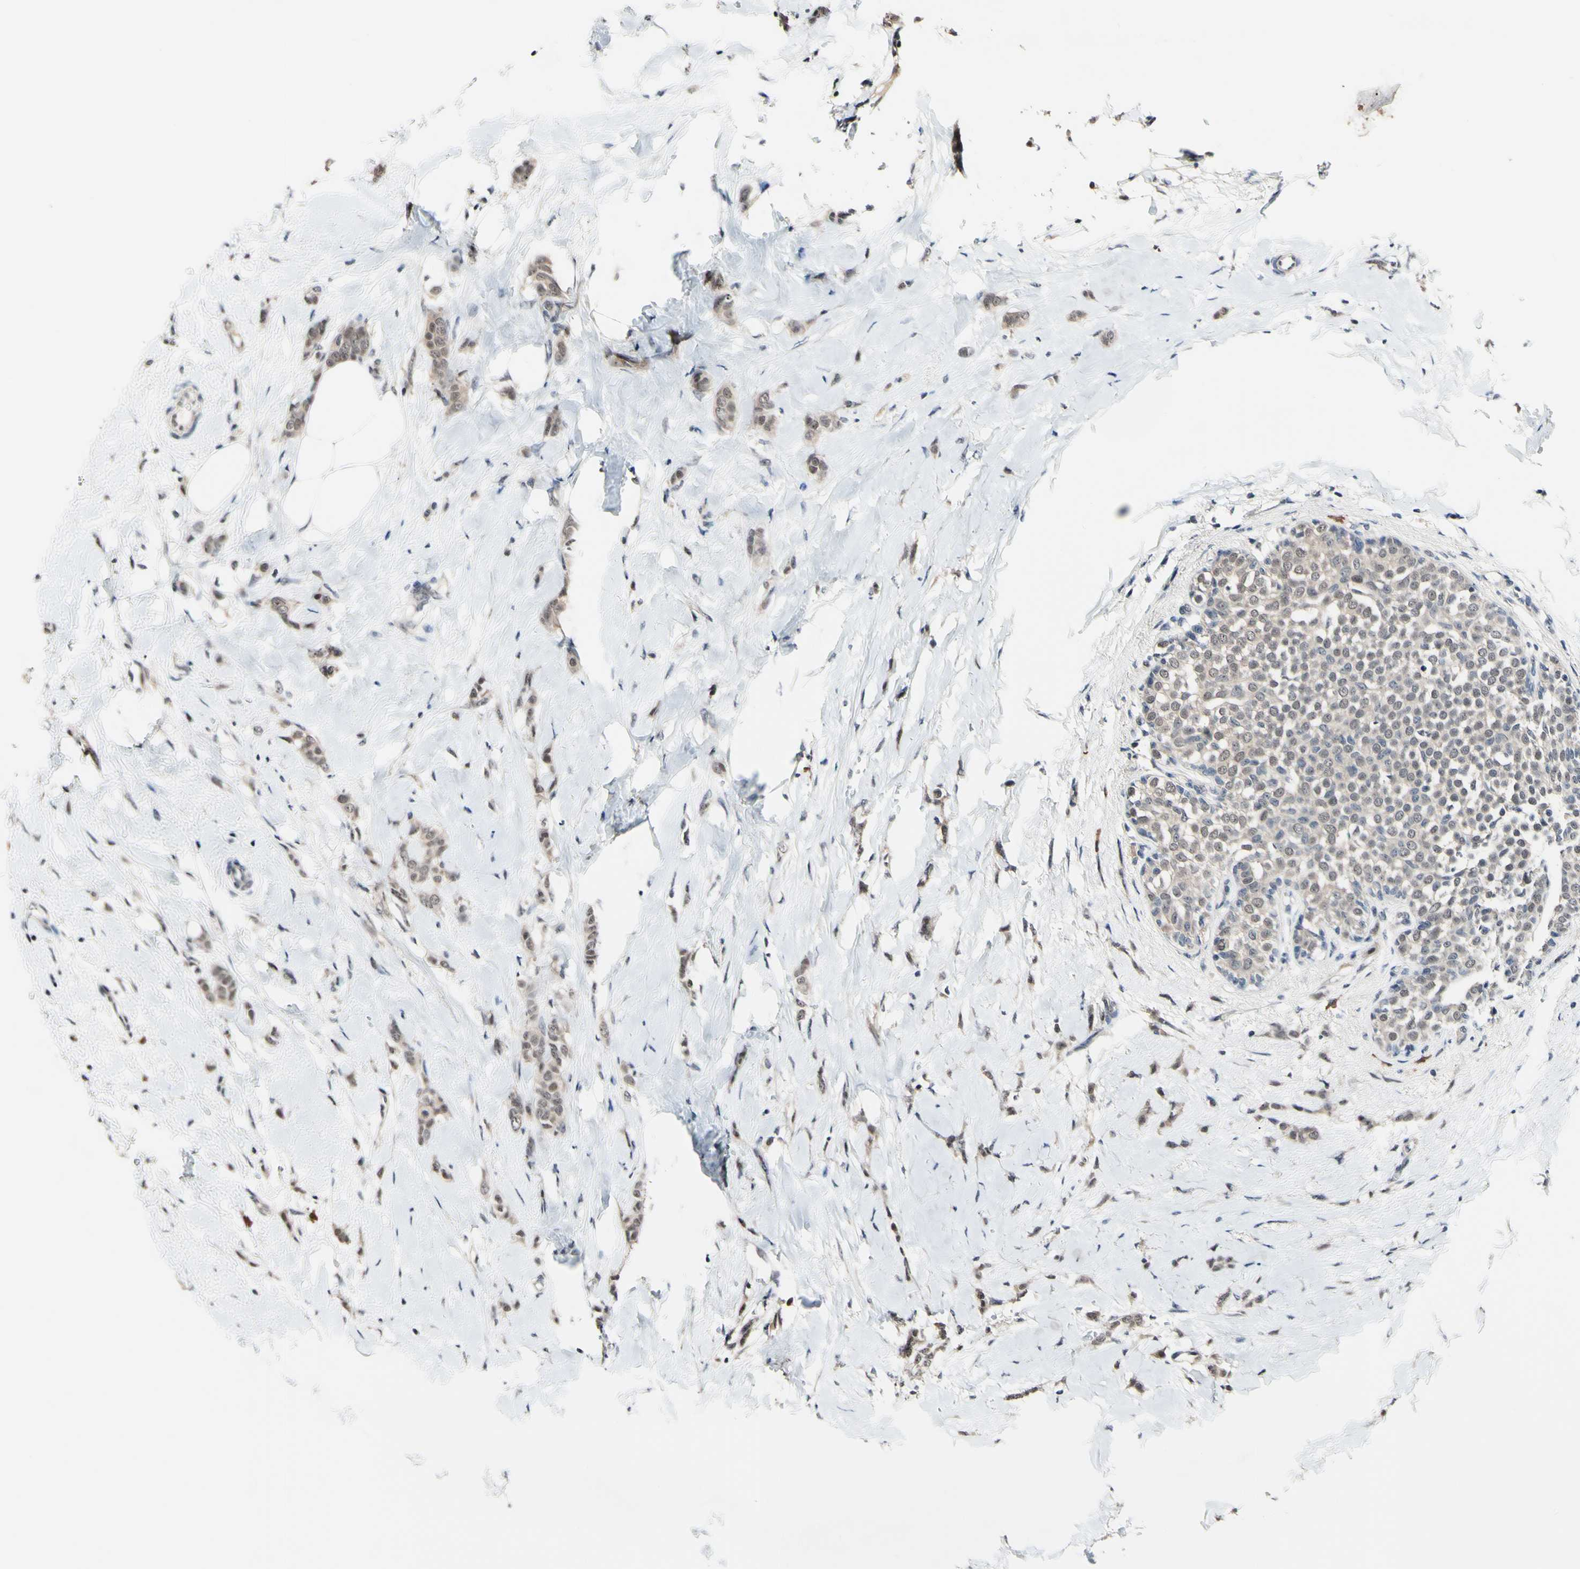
{"staining": {"intensity": "weak", "quantity": ">75%", "location": "cytoplasmic/membranous,nuclear"}, "tissue": "breast cancer", "cell_type": "Tumor cells", "image_type": "cancer", "snomed": [{"axis": "morphology", "description": "Lobular carcinoma, in situ"}, {"axis": "morphology", "description": "Lobular carcinoma"}, {"axis": "topography", "description": "Breast"}], "caption": "The image demonstrates staining of breast cancer (lobular carcinoma), revealing weak cytoplasmic/membranous and nuclear protein positivity (brown color) within tumor cells.", "gene": "PSMD10", "patient": {"sex": "female", "age": 41}}